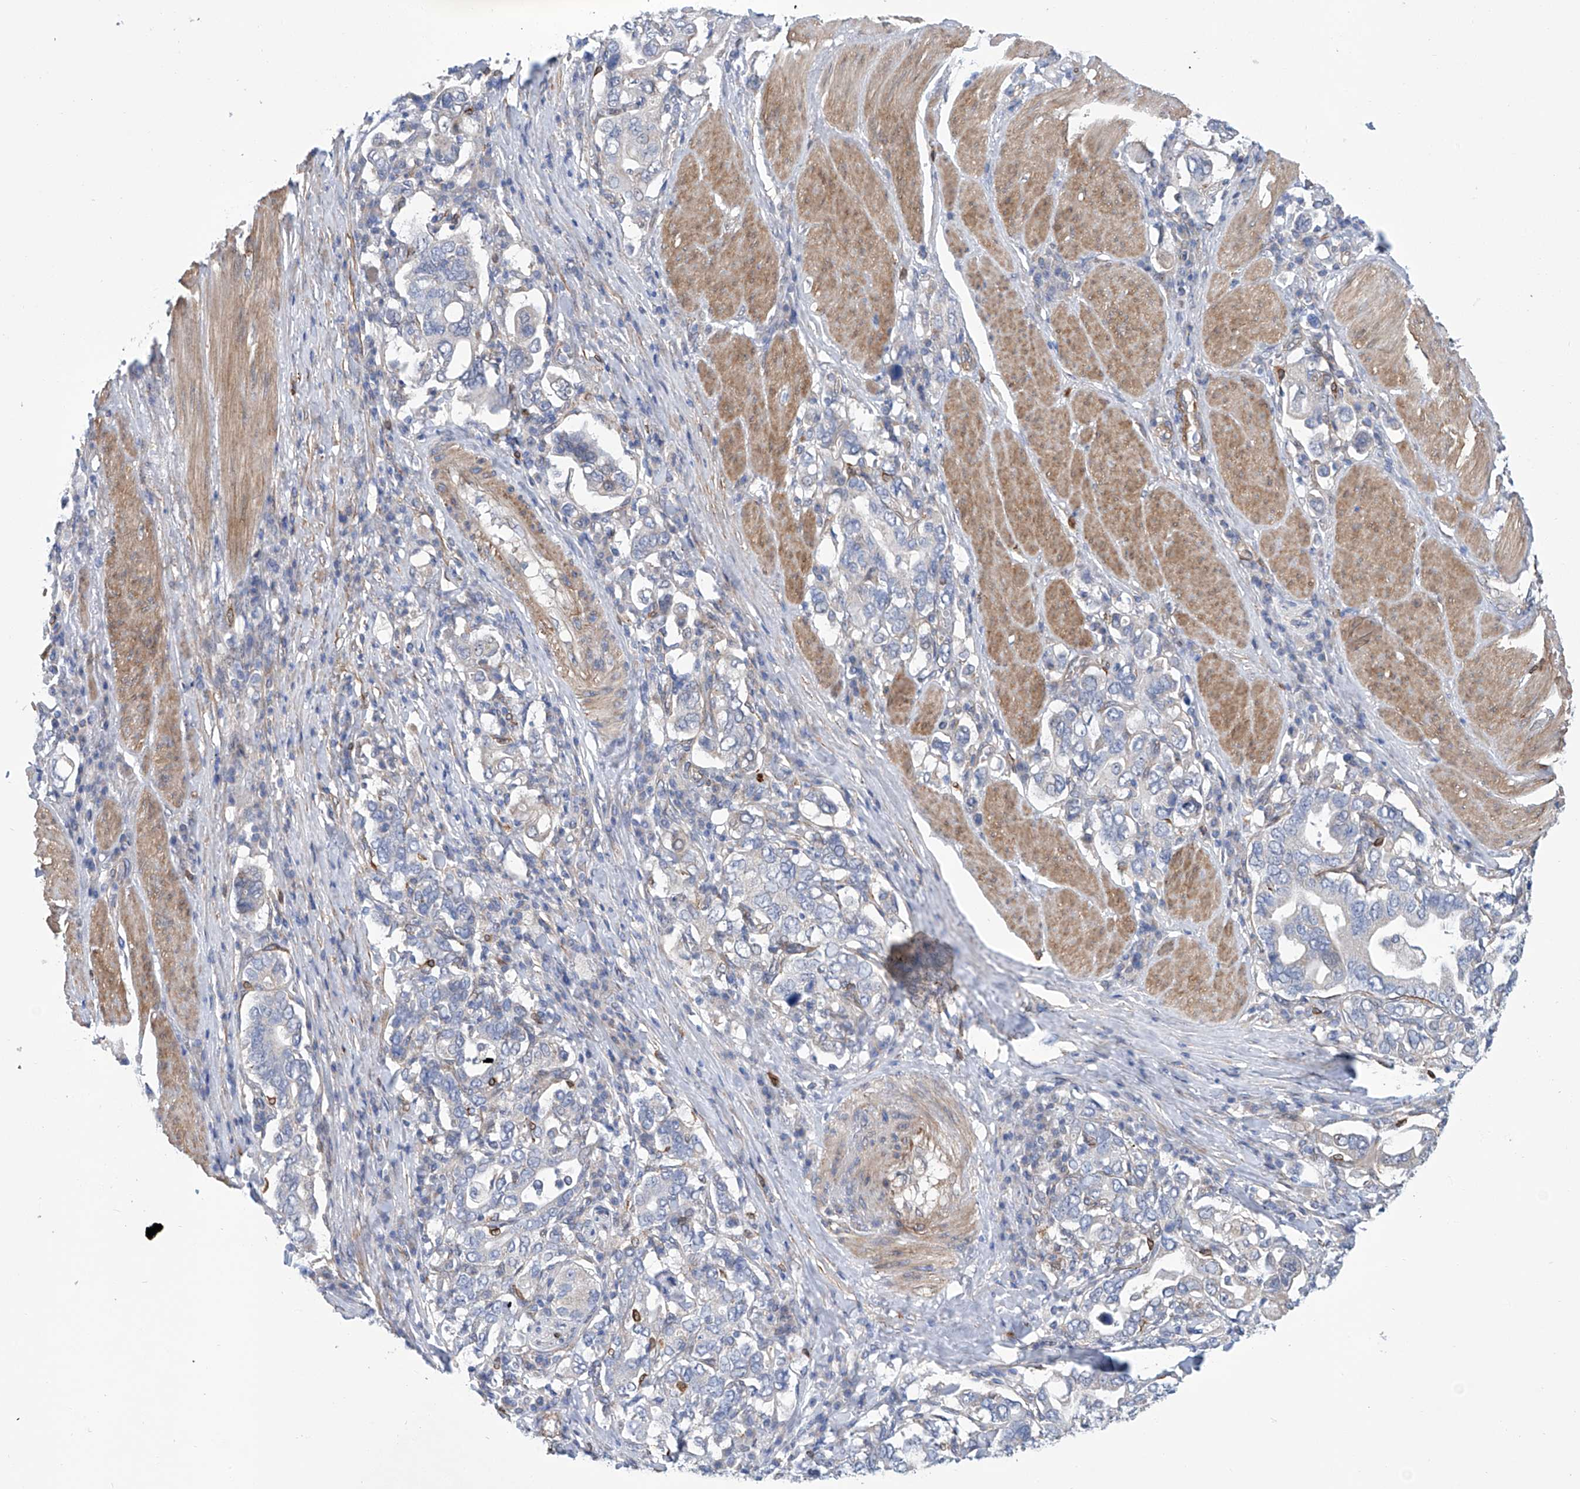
{"staining": {"intensity": "negative", "quantity": "none", "location": "none"}, "tissue": "stomach cancer", "cell_type": "Tumor cells", "image_type": "cancer", "snomed": [{"axis": "morphology", "description": "Adenocarcinoma, NOS"}, {"axis": "topography", "description": "Stomach, upper"}], "caption": "Tumor cells show no significant positivity in stomach adenocarcinoma.", "gene": "TNN", "patient": {"sex": "male", "age": 62}}